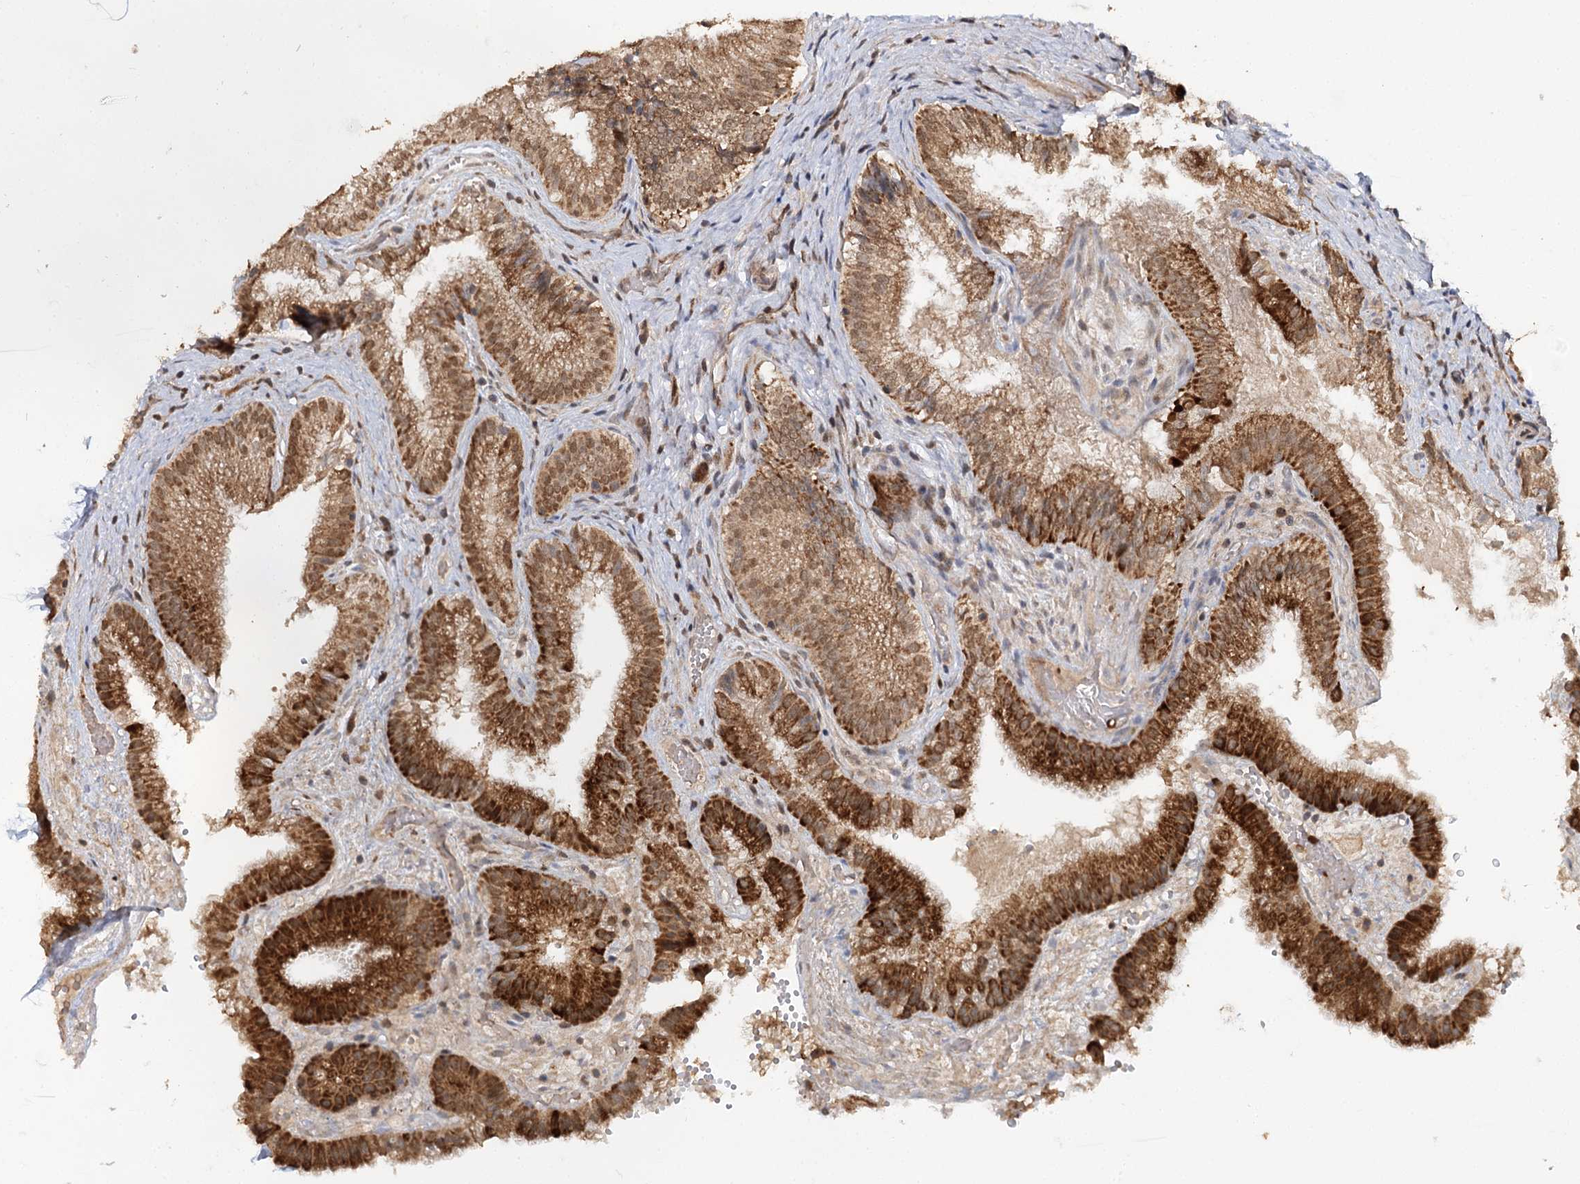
{"staining": {"intensity": "strong", "quantity": ">75%", "location": "cytoplasmic/membranous"}, "tissue": "gallbladder", "cell_type": "Glandular cells", "image_type": "normal", "snomed": [{"axis": "morphology", "description": "Normal tissue, NOS"}, {"axis": "topography", "description": "Gallbladder"}], "caption": "This micrograph reveals immunohistochemistry (IHC) staining of unremarkable gallbladder, with high strong cytoplasmic/membranous staining in approximately >75% of glandular cells.", "gene": "ZNRF3", "patient": {"sex": "female", "age": 30}}